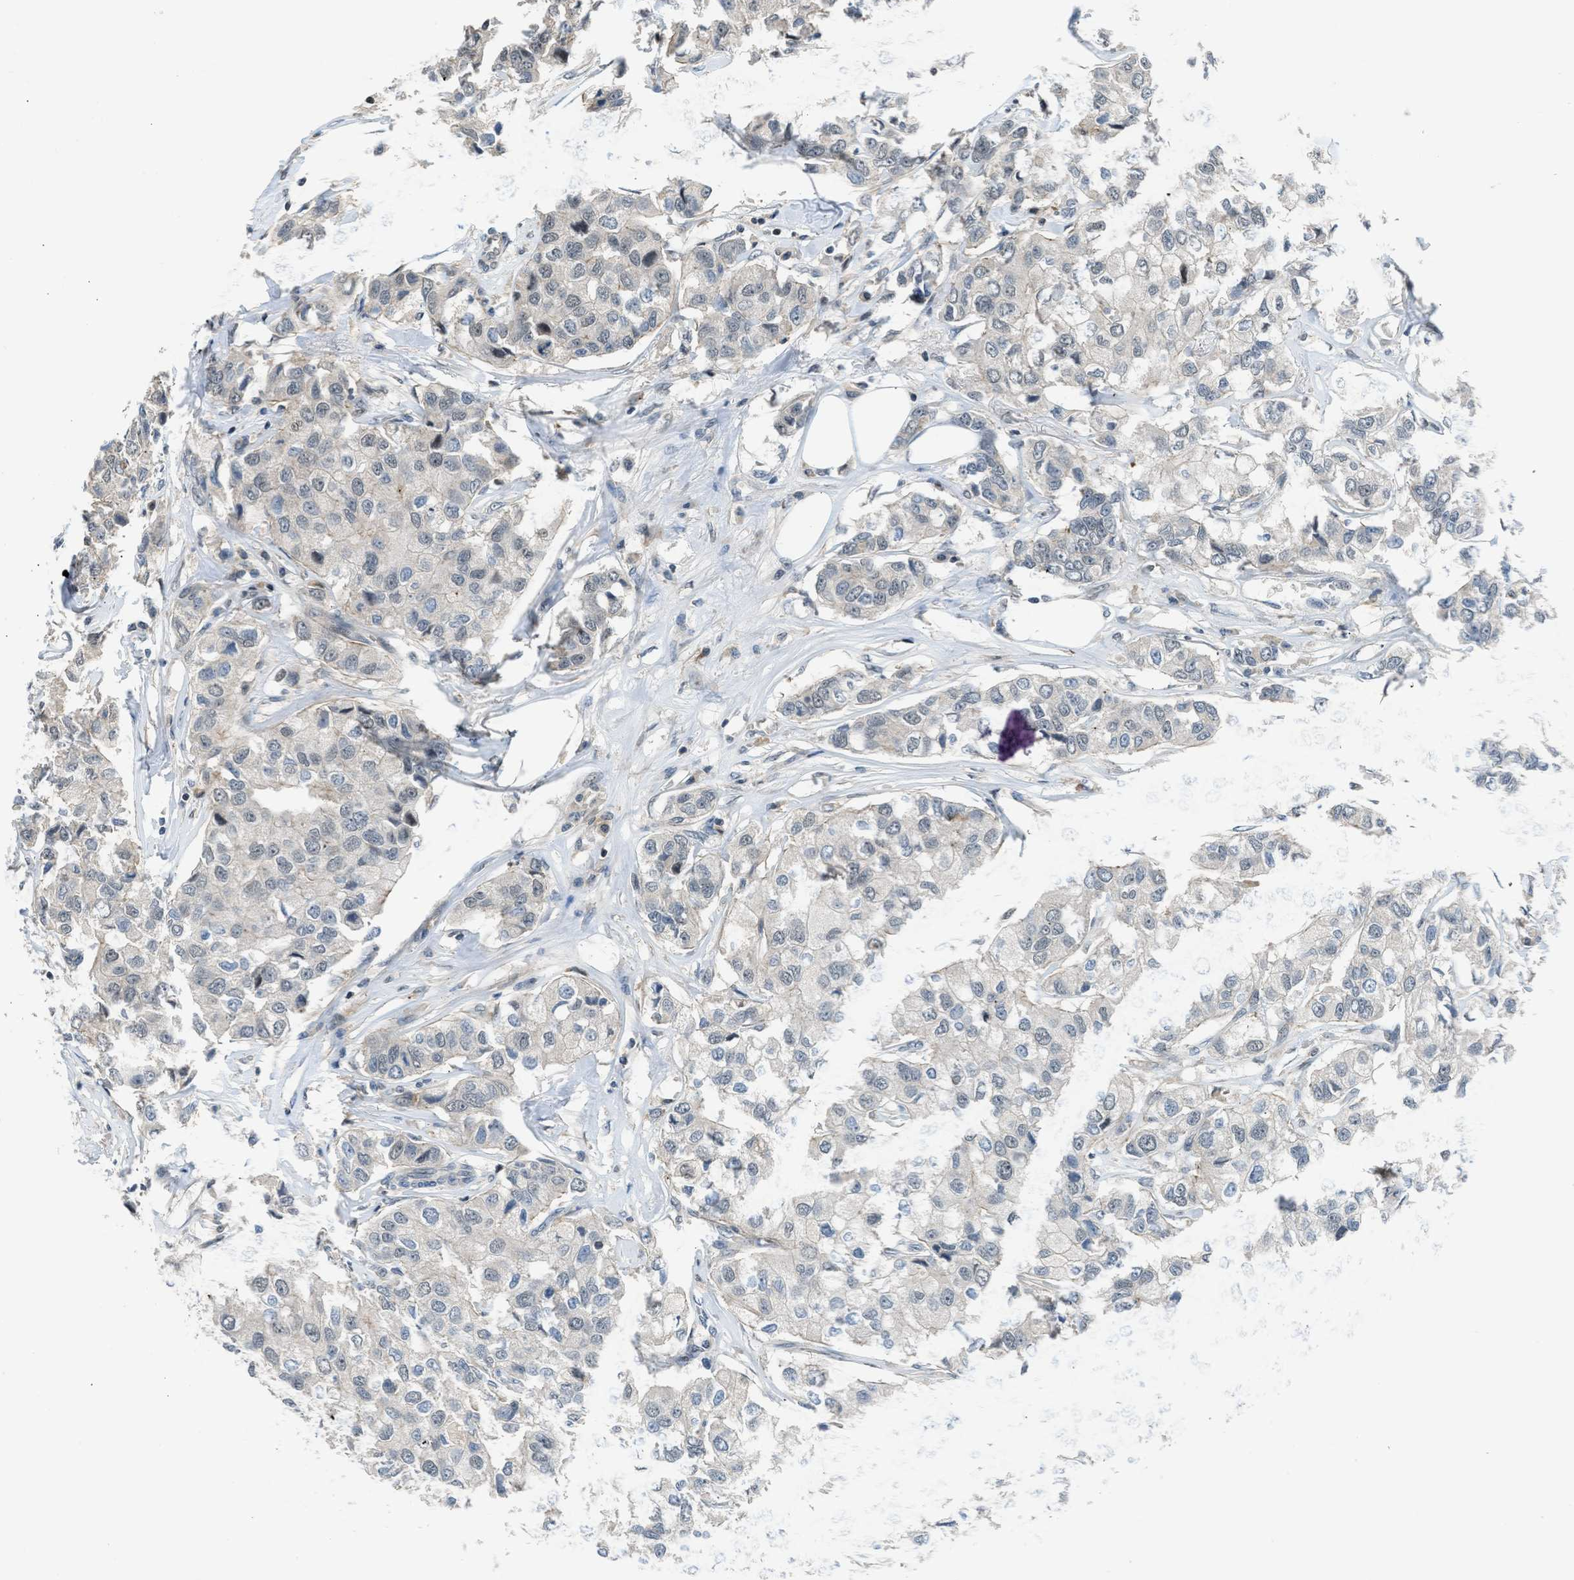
{"staining": {"intensity": "negative", "quantity": "none", "location": "none"}, "tissue": "breast cancer", "cell_type": "Tumor cells", "image_type": "cancer", "snomed": [{"axis": "morphology", "description": "Duct carcinoma"}, {"axis": "topography", "description": "Breast"}], "caption": "An immunohistochemistry micrograph of invasive ductal carcinoma (breast) is shown. There is no staining in tumor cells of invasive ductal carcinoma (breast). (Brightfield microscopy of DAB immunohistochemistry (IHC) at high magnification).", "gene": "TTBK2", "patient": {"sex": "female", "age": 80}}